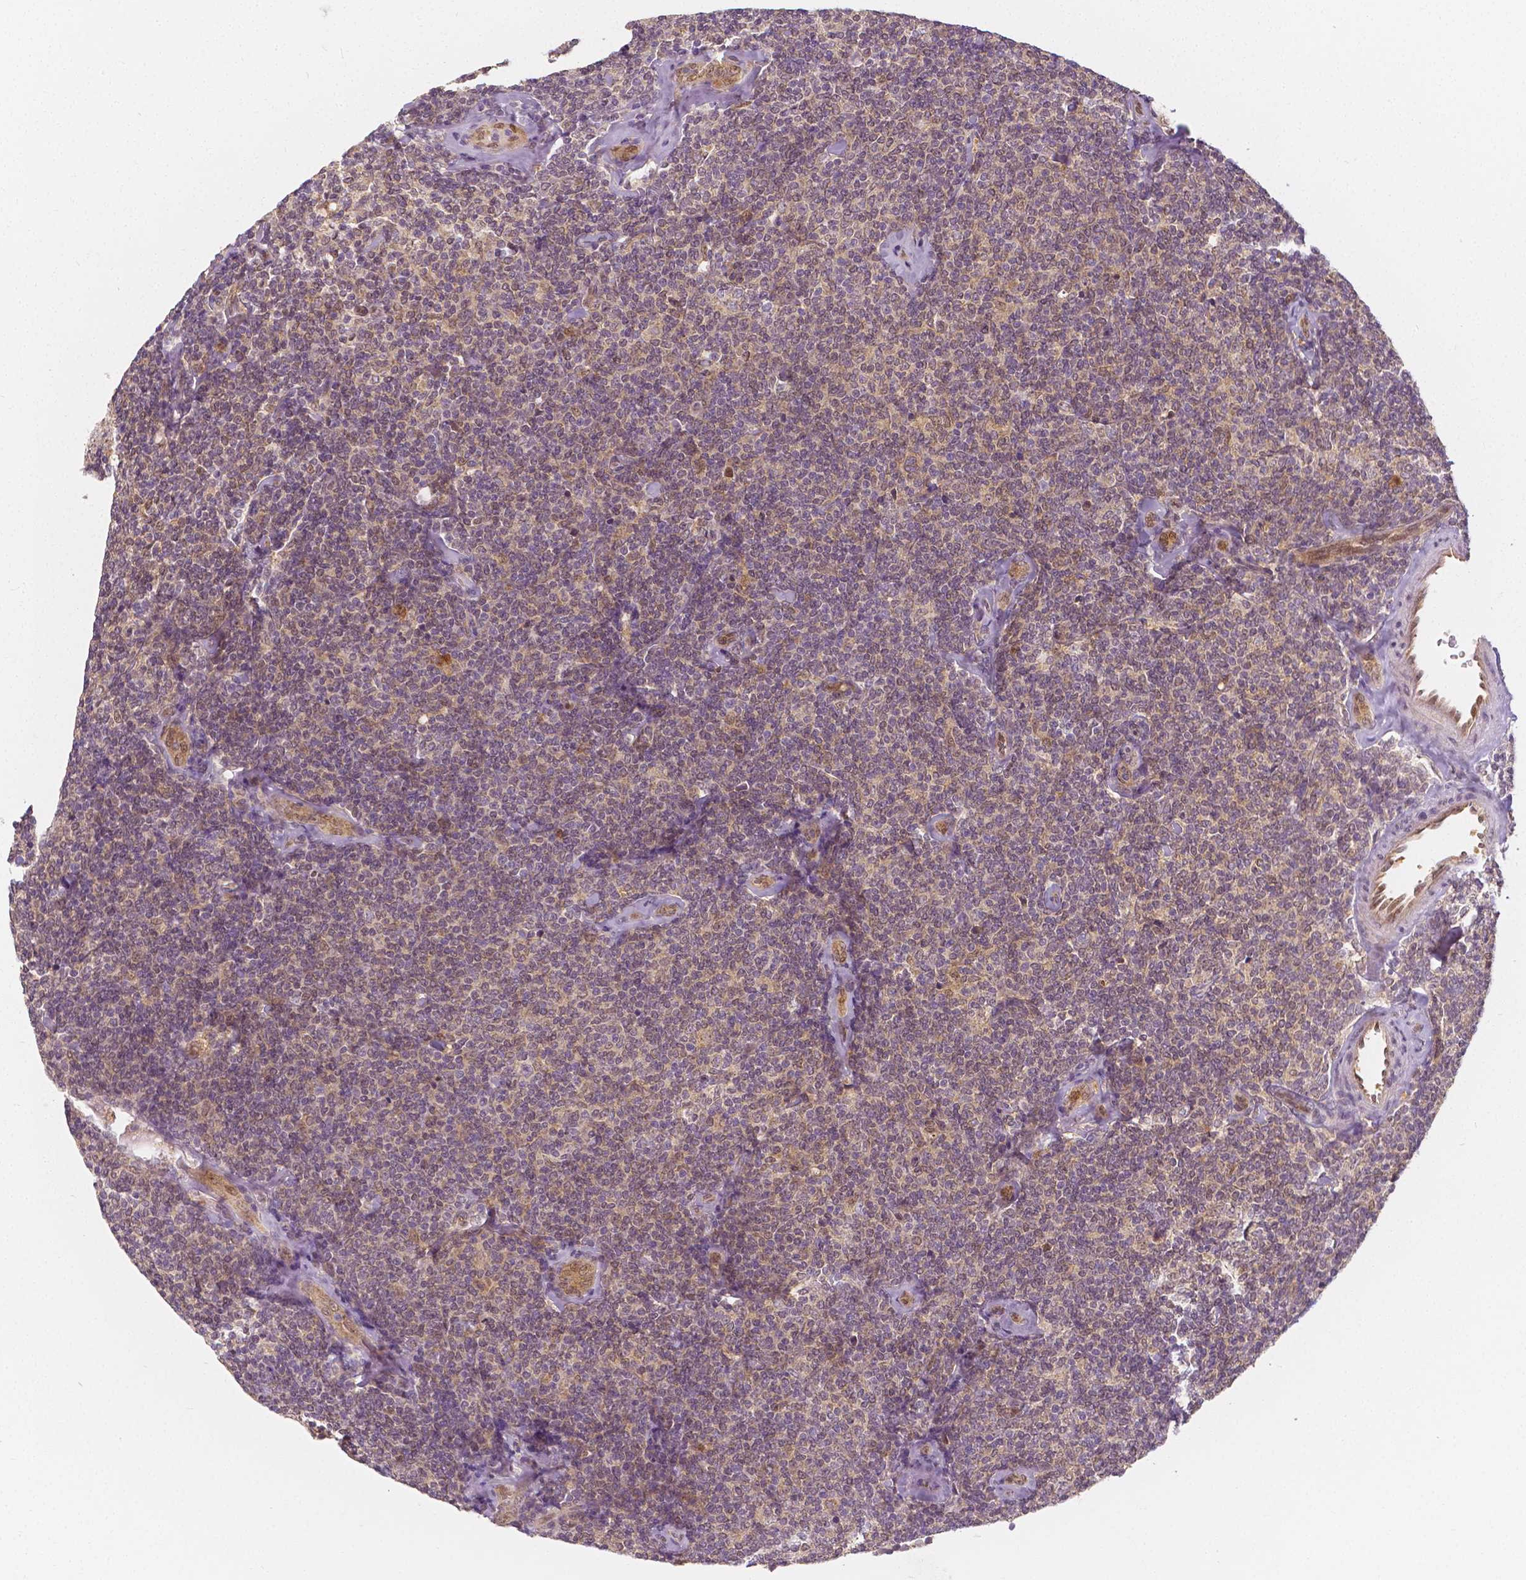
{"staining": {"intensity": "weak", "quantity": "25%-75%", "location": "cytoplasmic/membranous"}, "tissue": "lymphoma", "cell_type": "Tumor cells", "image_type": "cancer", "snomed": [{"axis": "morphology", "description": "Malignant lymphoma, non-Hodgkin's type, Low grade"}, {"axis": "topography", "description": "Lymph node"}], "caption": "This micrograph reveals lymphoma stained with immunohistochemistry (IHC) to label a protein in brown. The cytoplasmic/membranous of tumor cells show weak positivity for the protein. Nuclei are counter-stained blue.", "gene": "NAPRT", "patient": {"sex": "female", "age": 56}}